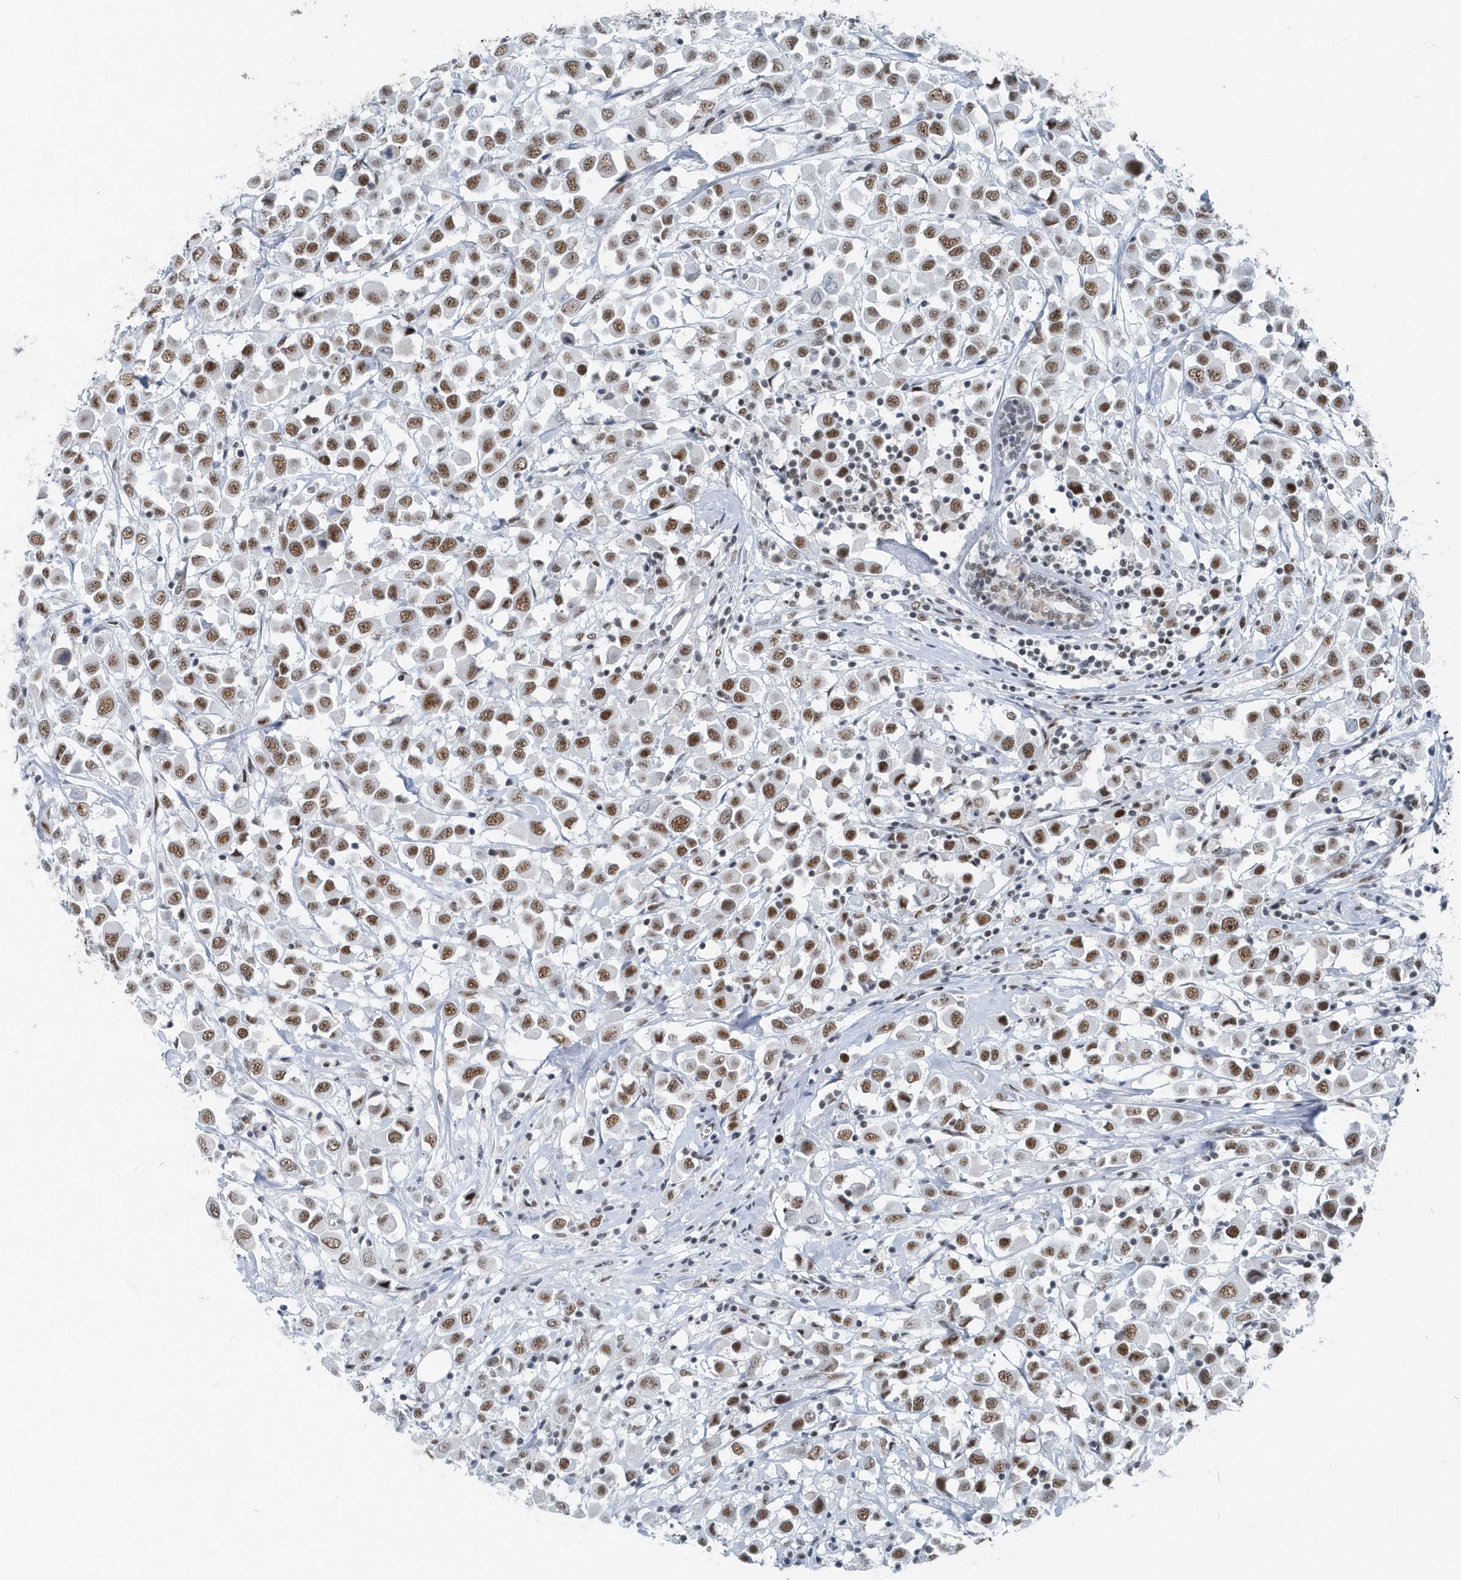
{"staining": {"intensity": "moderate", "quantity": ">75%", "location": "nuclear"}, "tissue": "breast cancer", "cell_type": "Tumor cells", "image_type": "cancer", "snomed": [{"axis": "morphology", "description": "Duct carcinoma"}, {"axis": "topography", "description": "Breast"}], "caption": "Immunohistochemistry (IHC) of infiltrating ductal carcinoma (breast) demonstrates medium levels of moderate nuclear positivity in approximately >75% of tumor cells.", "gene": "FIP1L1", "patient": {"sex": "female", "age": 61}}